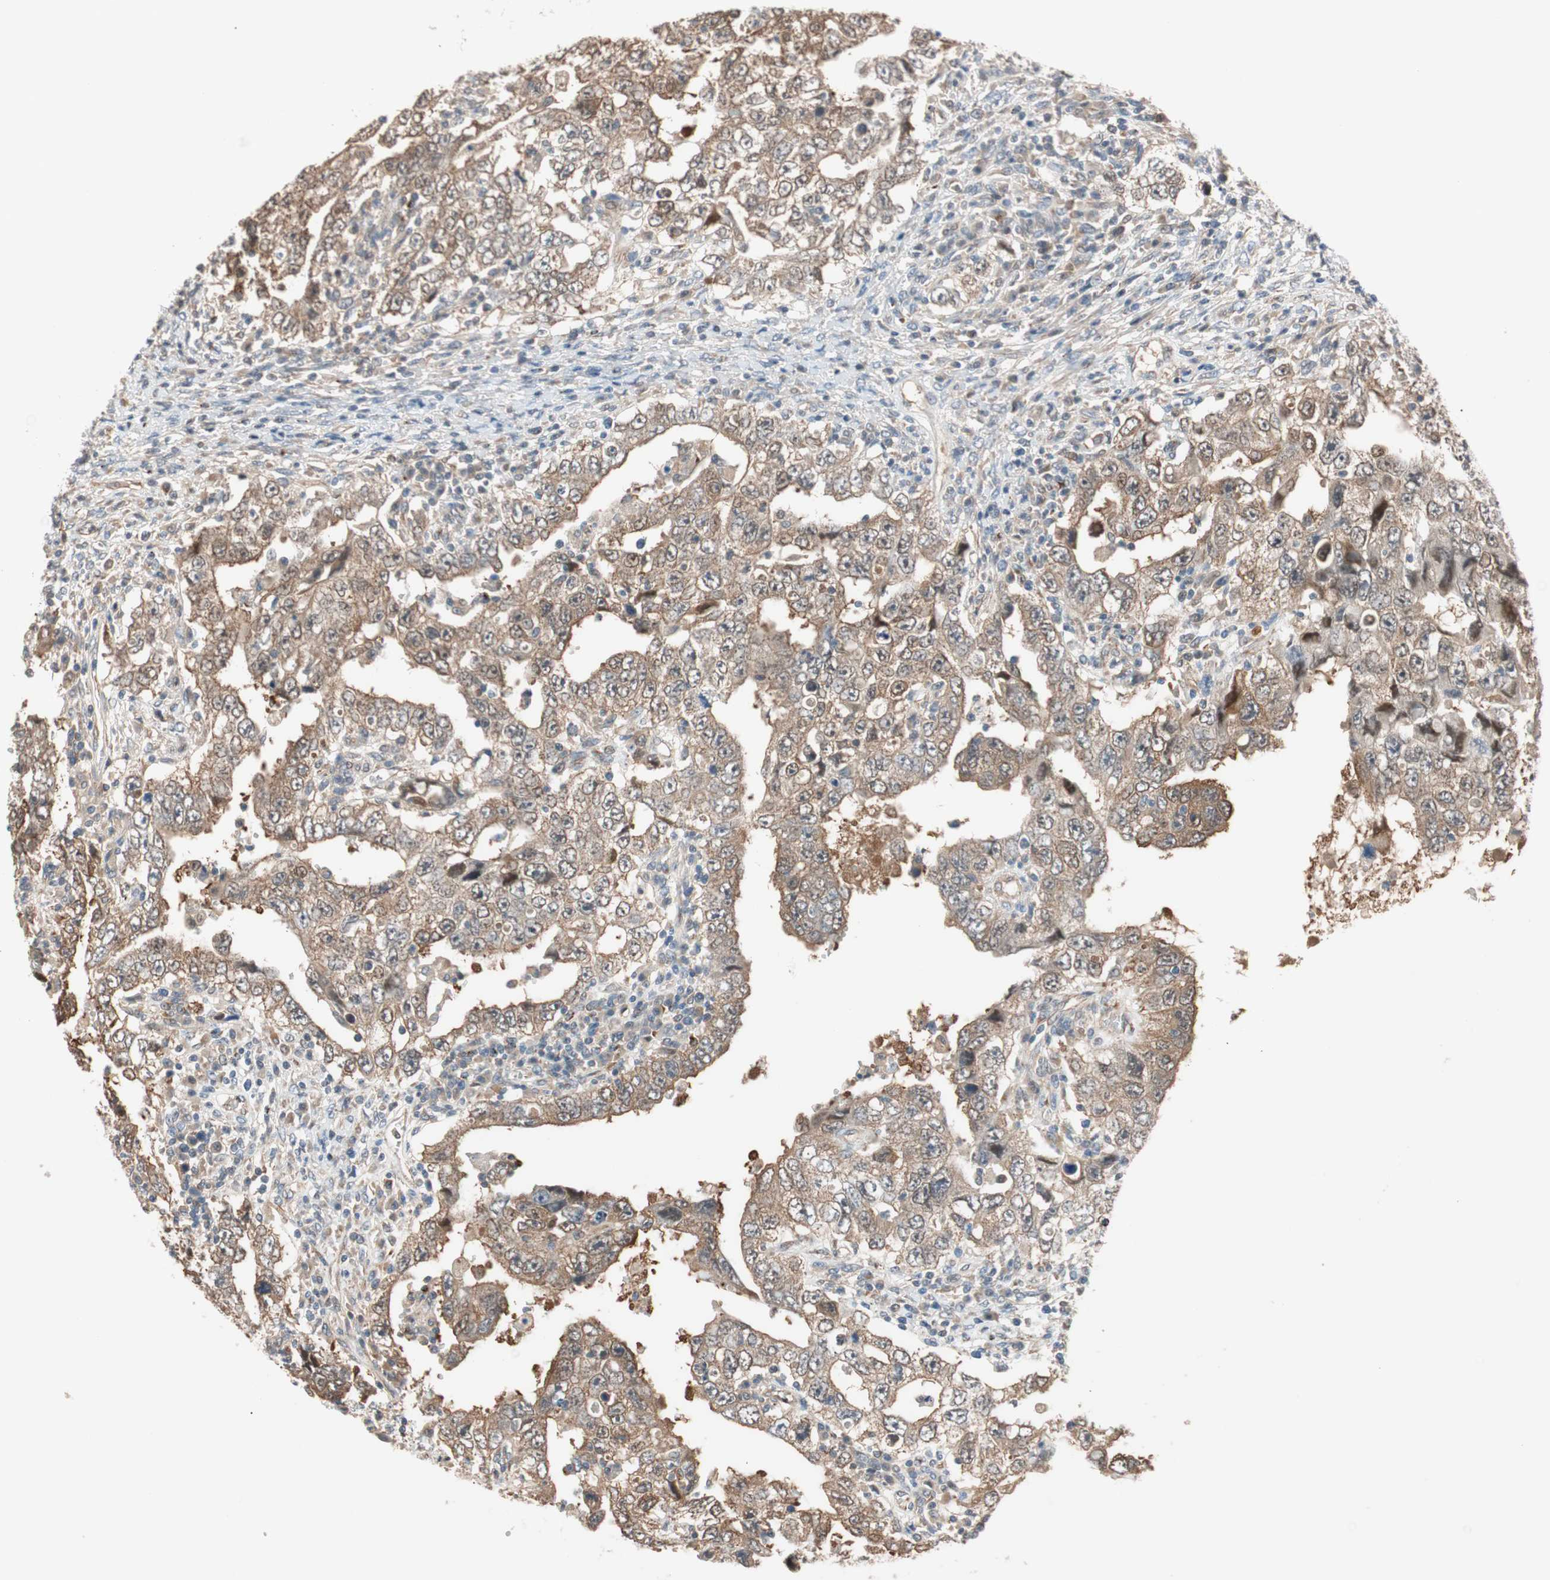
{"staining": {"intensity": "weak", "quantity": ">75%", "location": "cytoplasmic/membranous"}, "tissue": "testis cancer", "cell_type": "Tumor cells", "image_type": "cancer", "snomed": [{"axis": "morphology", "description": "Carcinoma, Embryonal, NOS"}, {"axis": "topography", "description": "Testis"}], "caption": "IHC photomicrograph of neoplastic tissue: human embryonal carcinoma (testis) stained using IHC reveals low levels of weak protein expression localized specifically in the cytoplasmic/membranous of tumor cells, appearing as a cytoplasmic/membranous brown color.", "gene": "PIK3R3", "patient": {"sex": "male", "age": 26}}